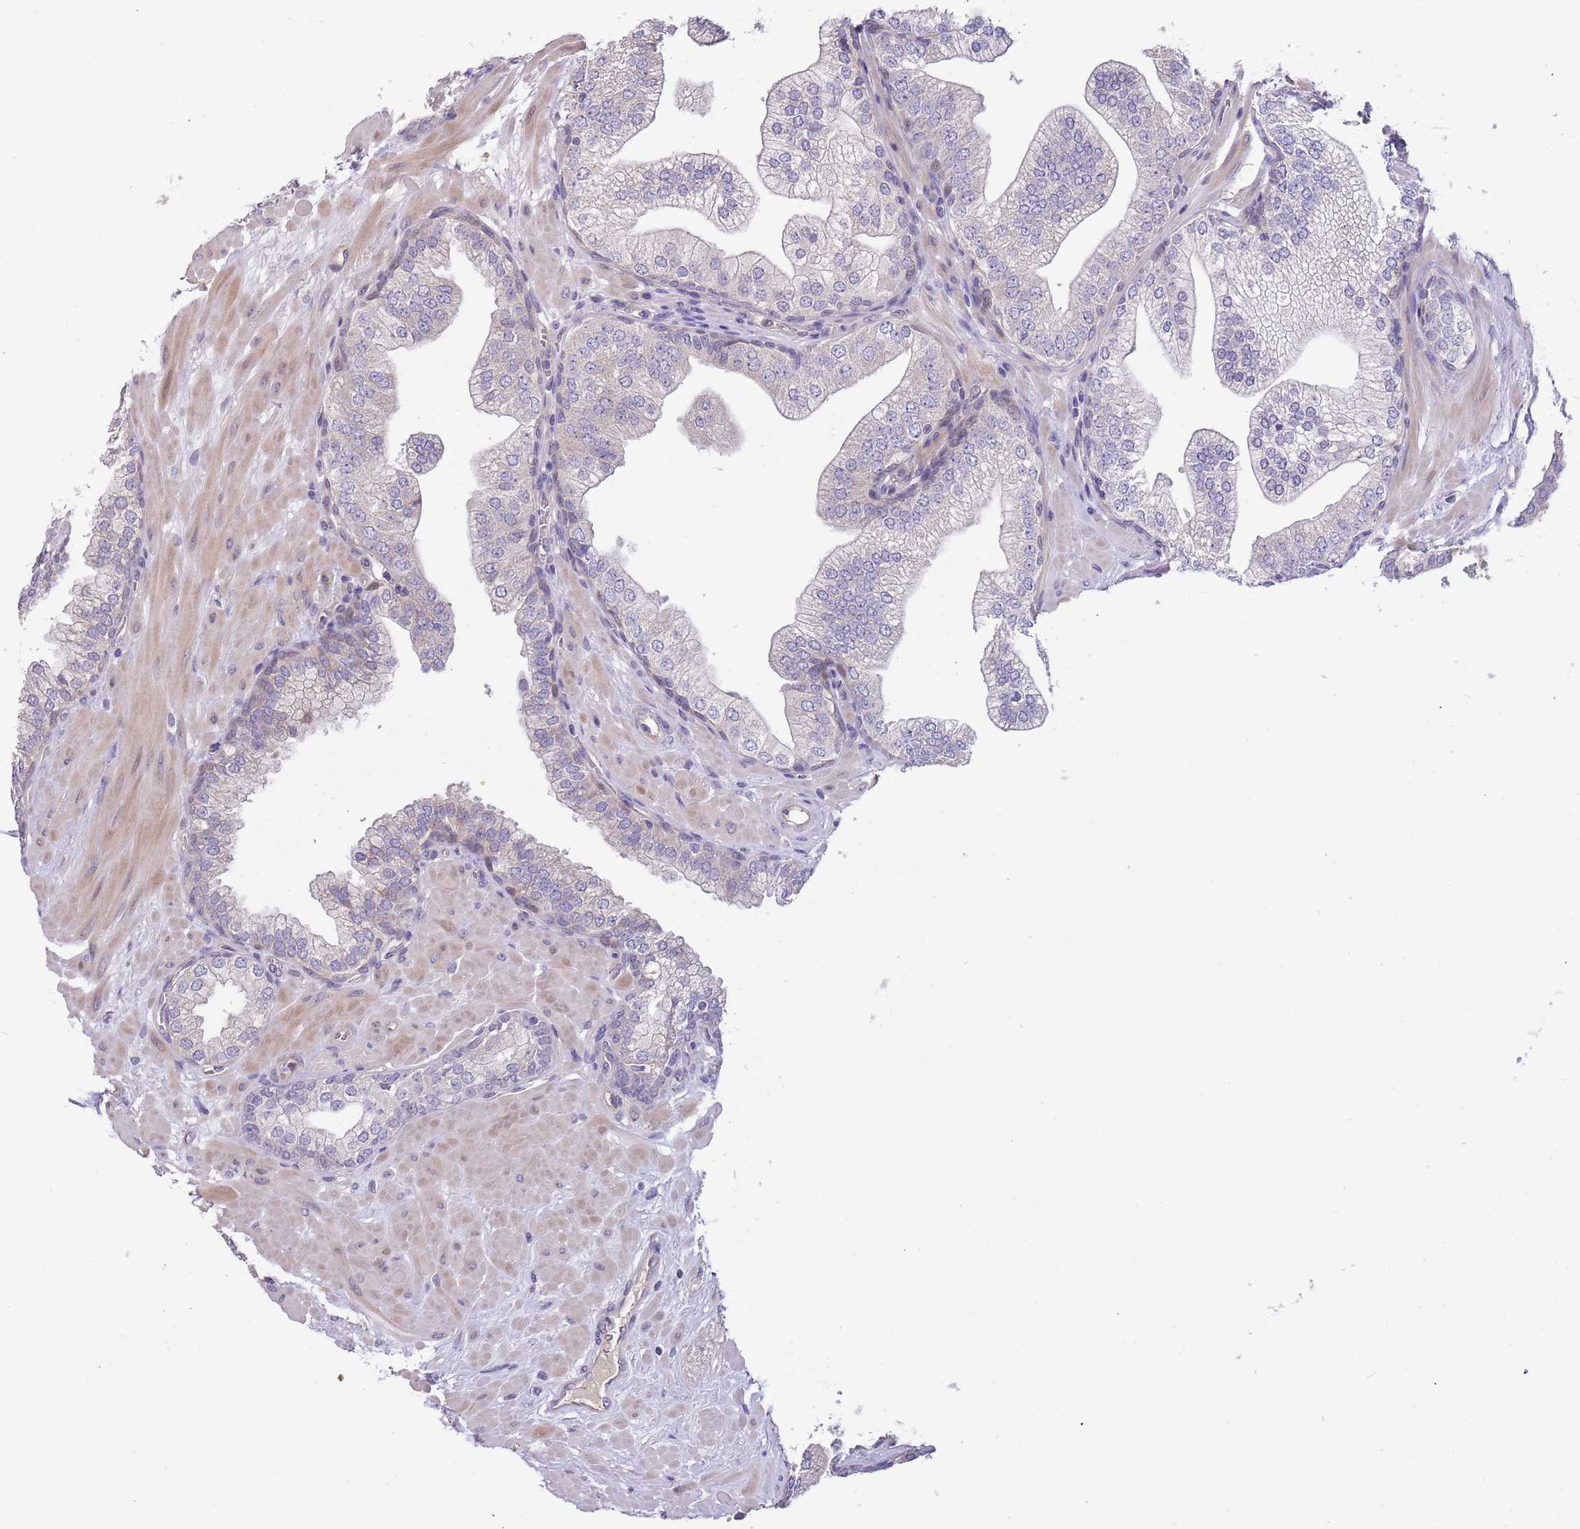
{"staining": {"intensity": "negative", "quantity": "none", "location": "none"}, "tissue": "prostate", "cell_type": "Glandular cells", "image_type": "normal", "snomed": [{"axis": "morphology", "description": "Normal tissue, NOS"}, {"axis": "topography", "description": "Prostate"}], "caption": "The micrograph reveals no significant positivity in glandular cells of prostate. The staining is performed using DAB (3,3'-diaminobenzidine) brown chromogen with nuclei counter-stained in using hematoxylin.", "gene": "CABYR", "patient": {"sex": "male", "age": 60}}